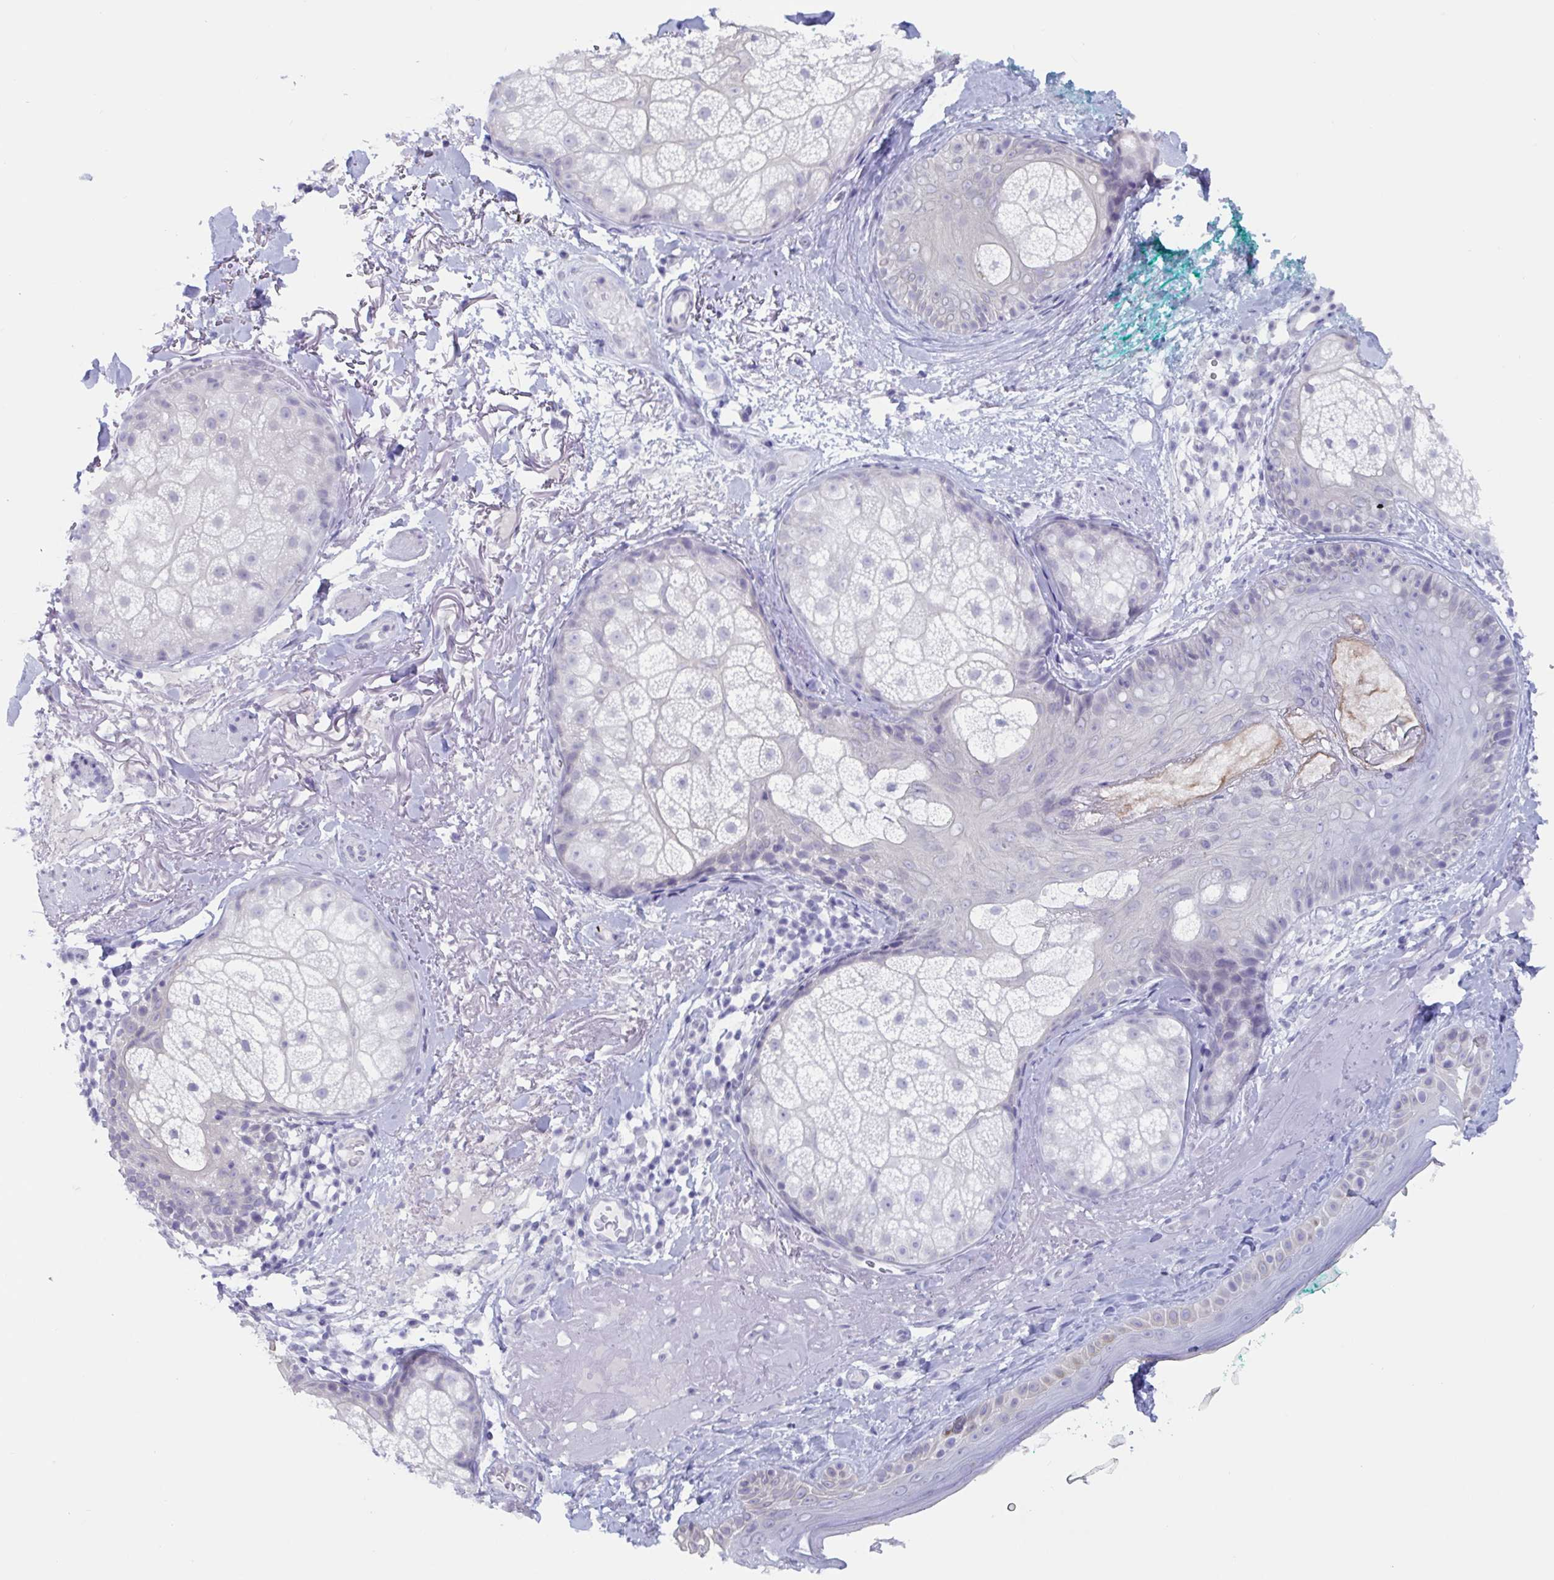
{"staining": {"intensity": "negative", "quantity": "none", "location": "none"}, "tissue": "skin", "cell_type": "Fibroblasts", "image_type": "normal", "snomed": [{"axis": "morphology", "description": "Normal tissue, NOS"}, {"axis": "topography", "description": "Skin"}], "caption": "Immunohistochemistry micrograph of normal skin stained for a protein (brown), which exhibits no expression in fibroblasts.", "gene": "CDX4", "patient": {"sex": "male", "age": 73}}